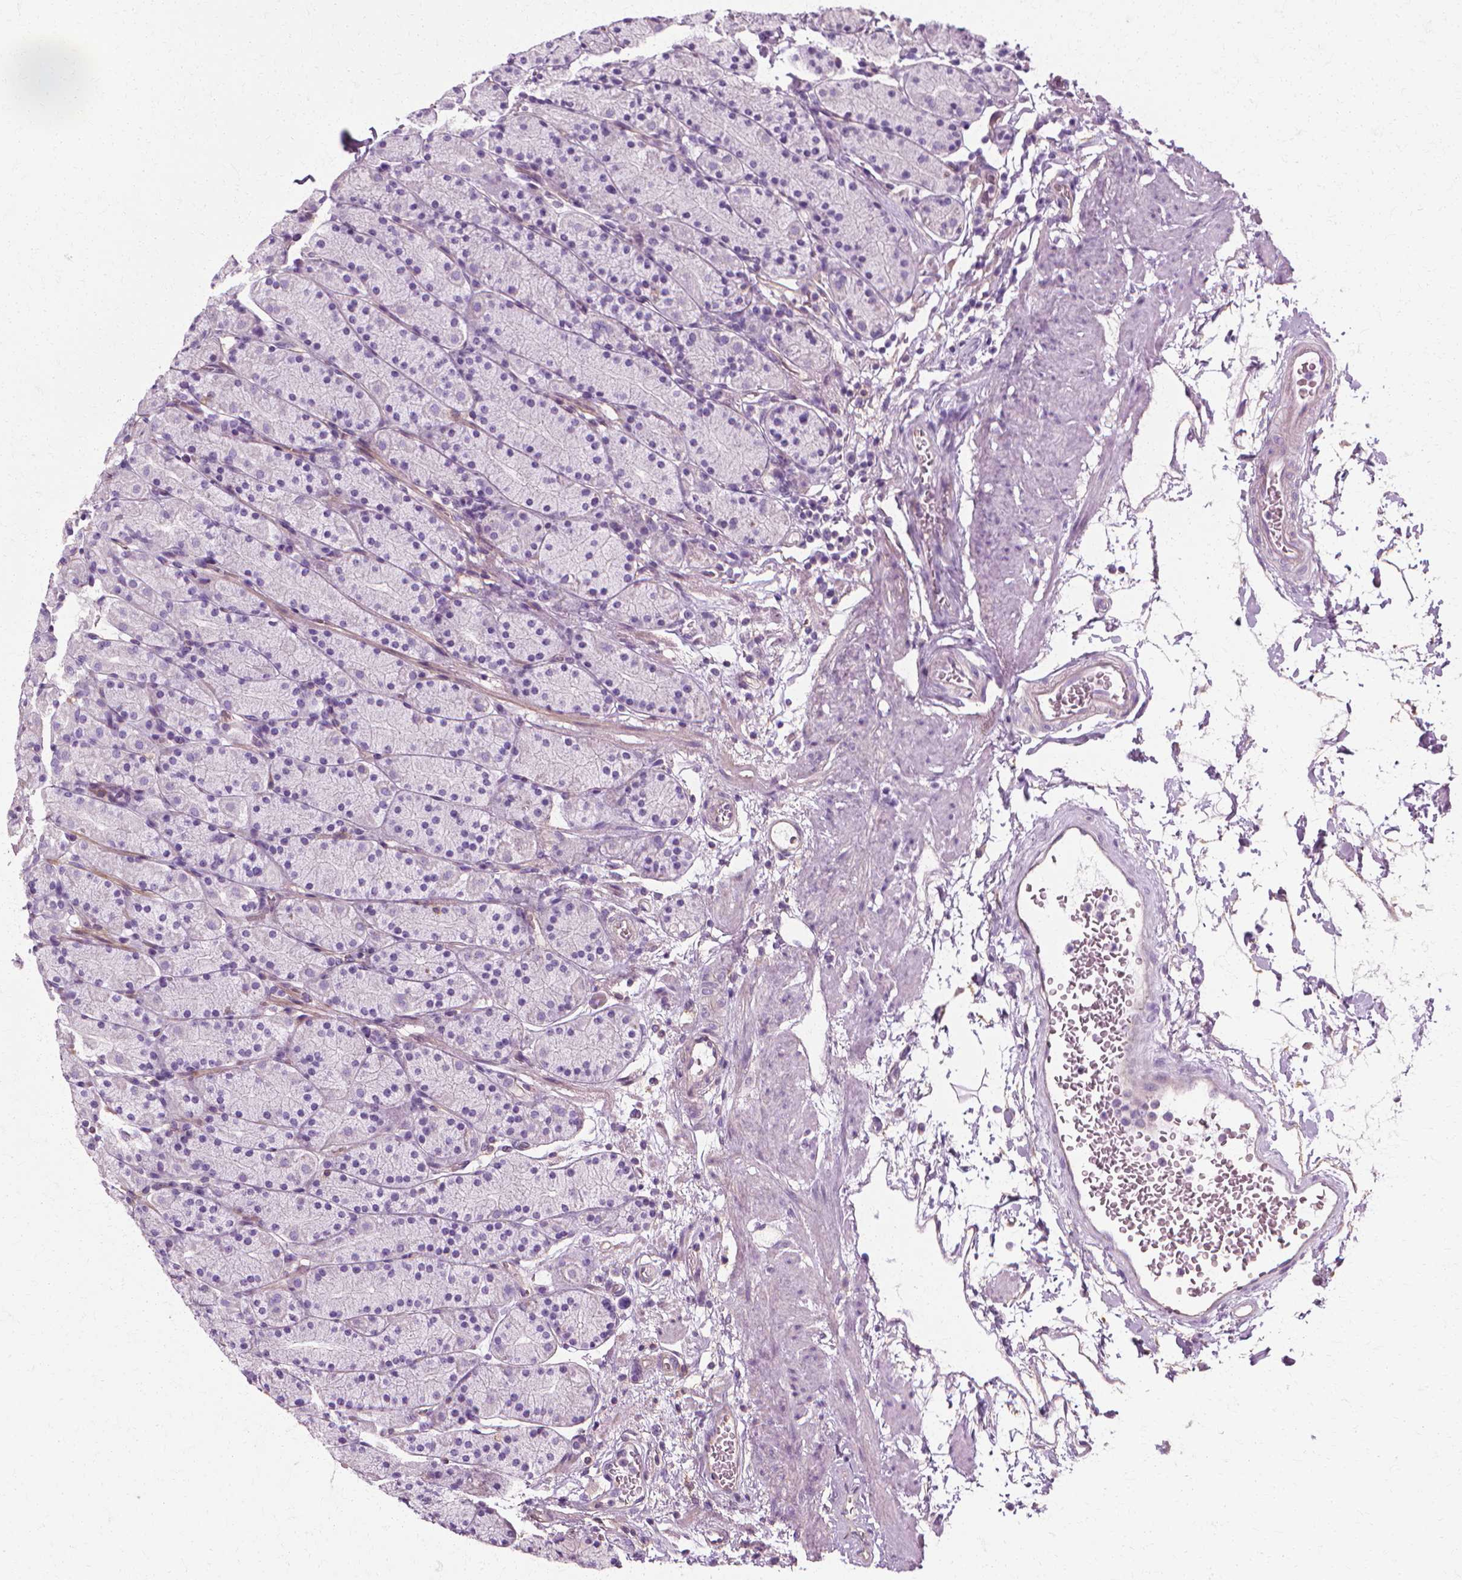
{"staining": {"intensity": "weak", "quantity": "<25%", "location": "cytoplasmic/membranous"}, "tissue": "stomach", "cell_type": "Glandular cells", "image_type": "normal", "snomed": [{"axis": "morphology", "description": "Normal tissue, NOS"}, {"axis": "topography", "description": "Stomach, upper"}, {"axis": "topography", "description": "Stomach"}], "caption": "Micrograph shows no significant protein positivity in glandular cells of benign stomach. (IHC, brightfield microscopy, high magnification).", "gene": "CFAP157", "patient": {"sex": "male", "age": 62}}